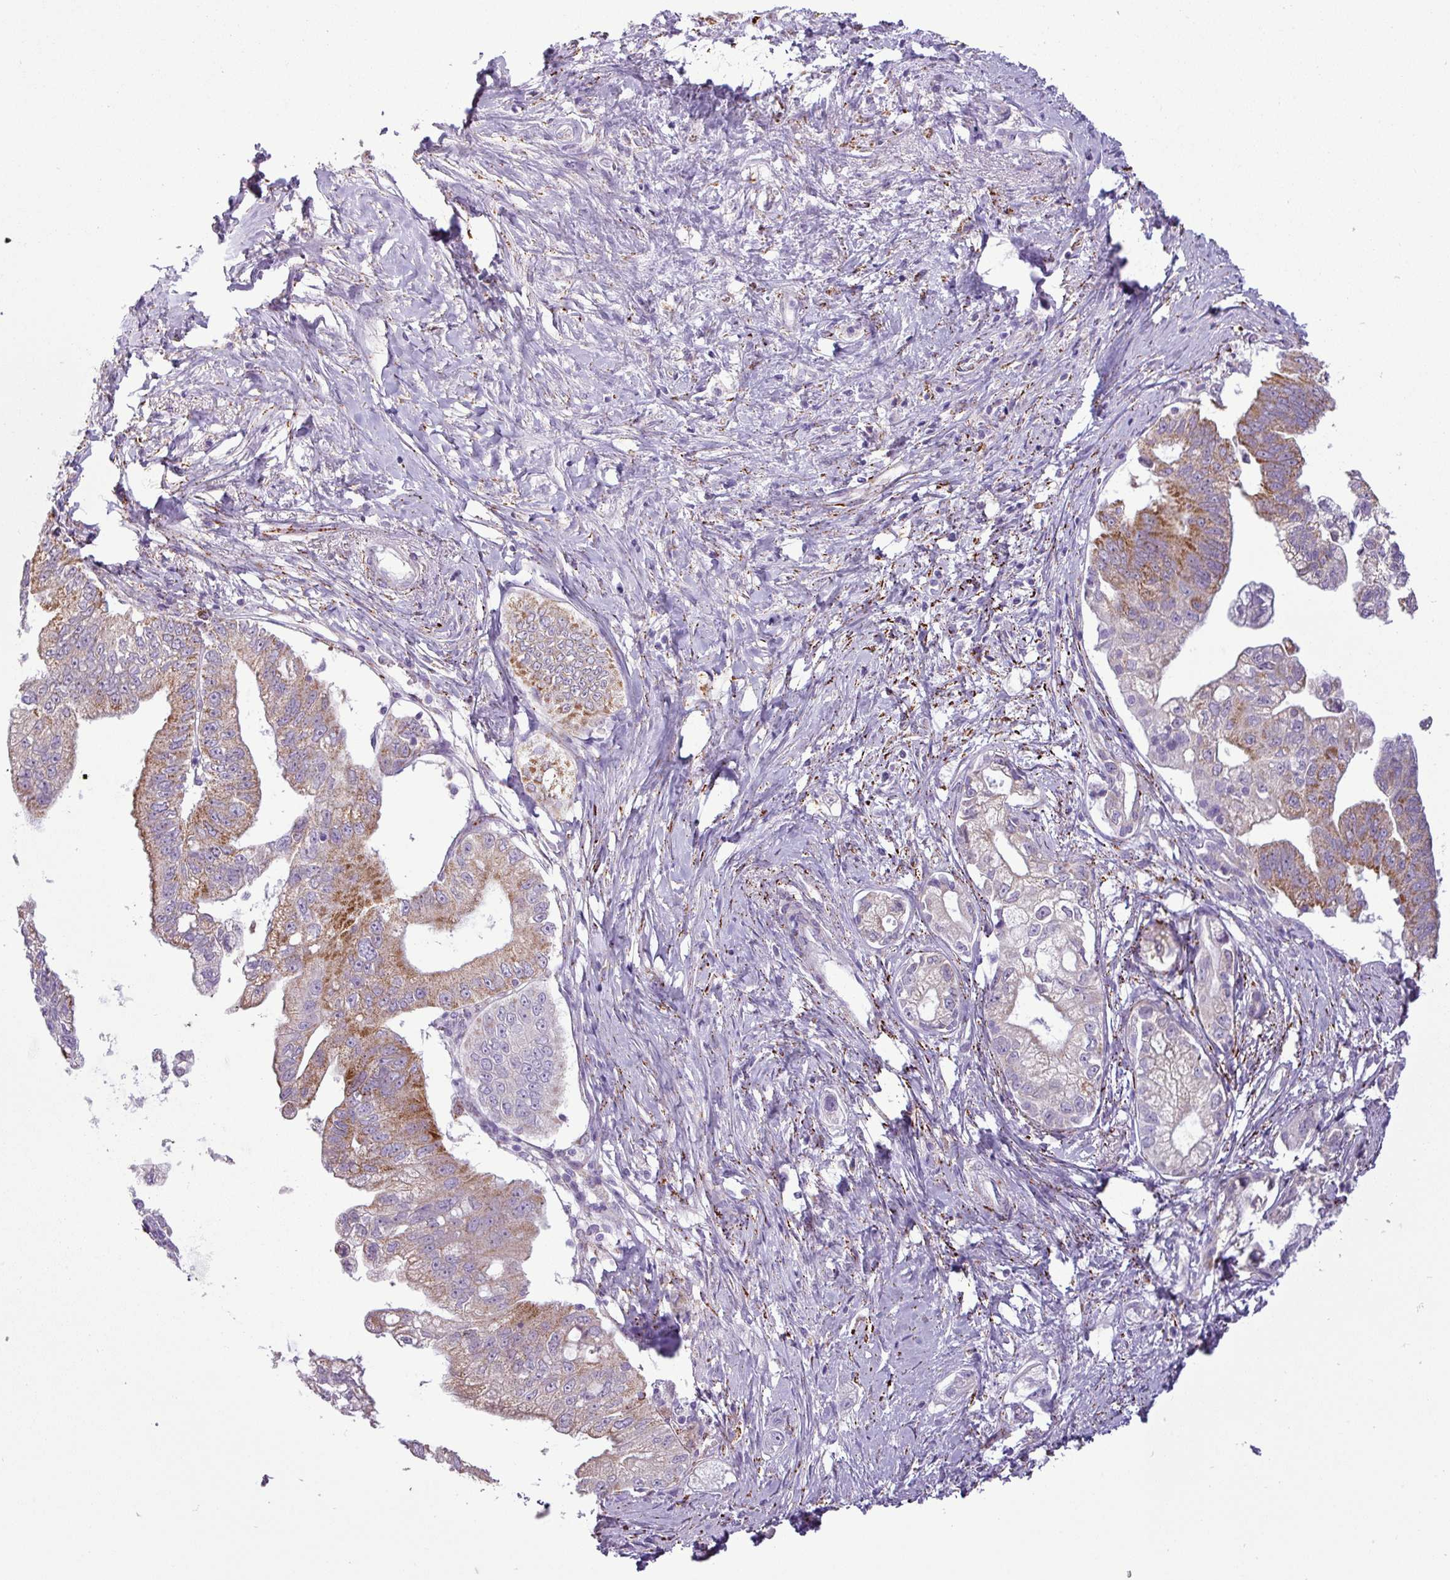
{"staining": {"intensity": "moderate", "quantity": ">75%", "location": "cytoplasmic/membranous"}, "tissue": "pancreatic cancer", "cell_type": "Tumor cells", "image_type": "cancer", "snomed": [{"axis": "morphology", "description": "Adenocarcinoma, NOS"}, {"axis": "topography", "description": "Pancreas"}], "caption": "The histopathology image displays immunohistochemical staining of pancreatic cancer. There is moderate cytoplasmic/membranous expression is present in about >75% of tumor cells.", "gene": "ZNF667", "patient": {"sex": "male", "age": 70}}